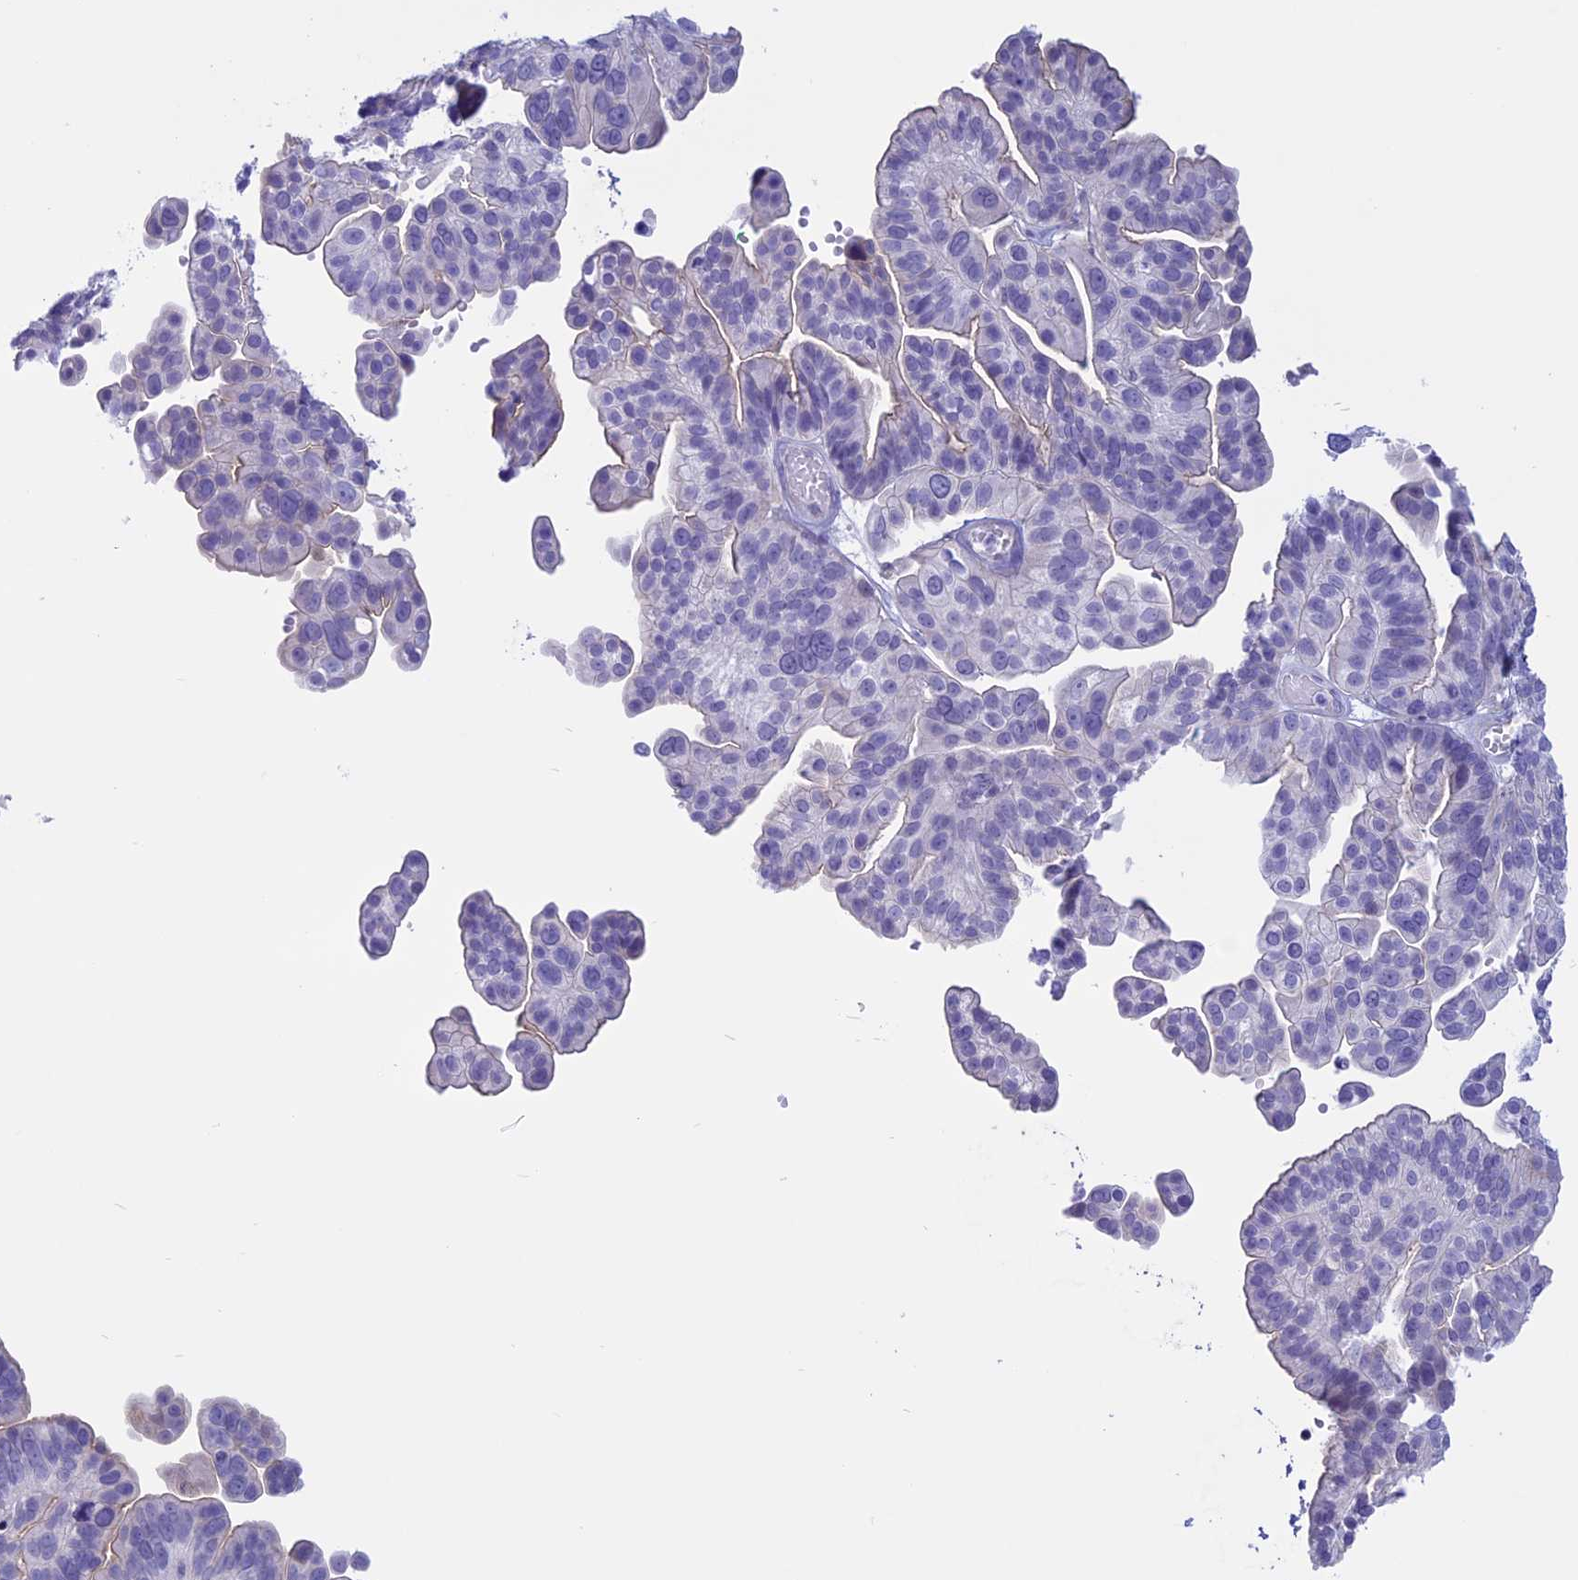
{"staining": {"intensity": "negative", "quantity": "none", "location": "none"}, "tissue": "ovarian cancer", "cell_type": "Tumor cells", "image_type": "cancer", "snomed": [{"axis": "morphology", "description": "Cystadenocarcinoma, serous, NOS"}, {"axis": "topography", "description": "Ovary"}], "caption": "A high-resolution micrograph shows immunohistochemistry (IHC) staining of ovarian cancer, which reveals no significant positivity in tumor cells.", "gene": "SPHKAP", "patient": {"sex": "female", "age": 56}}